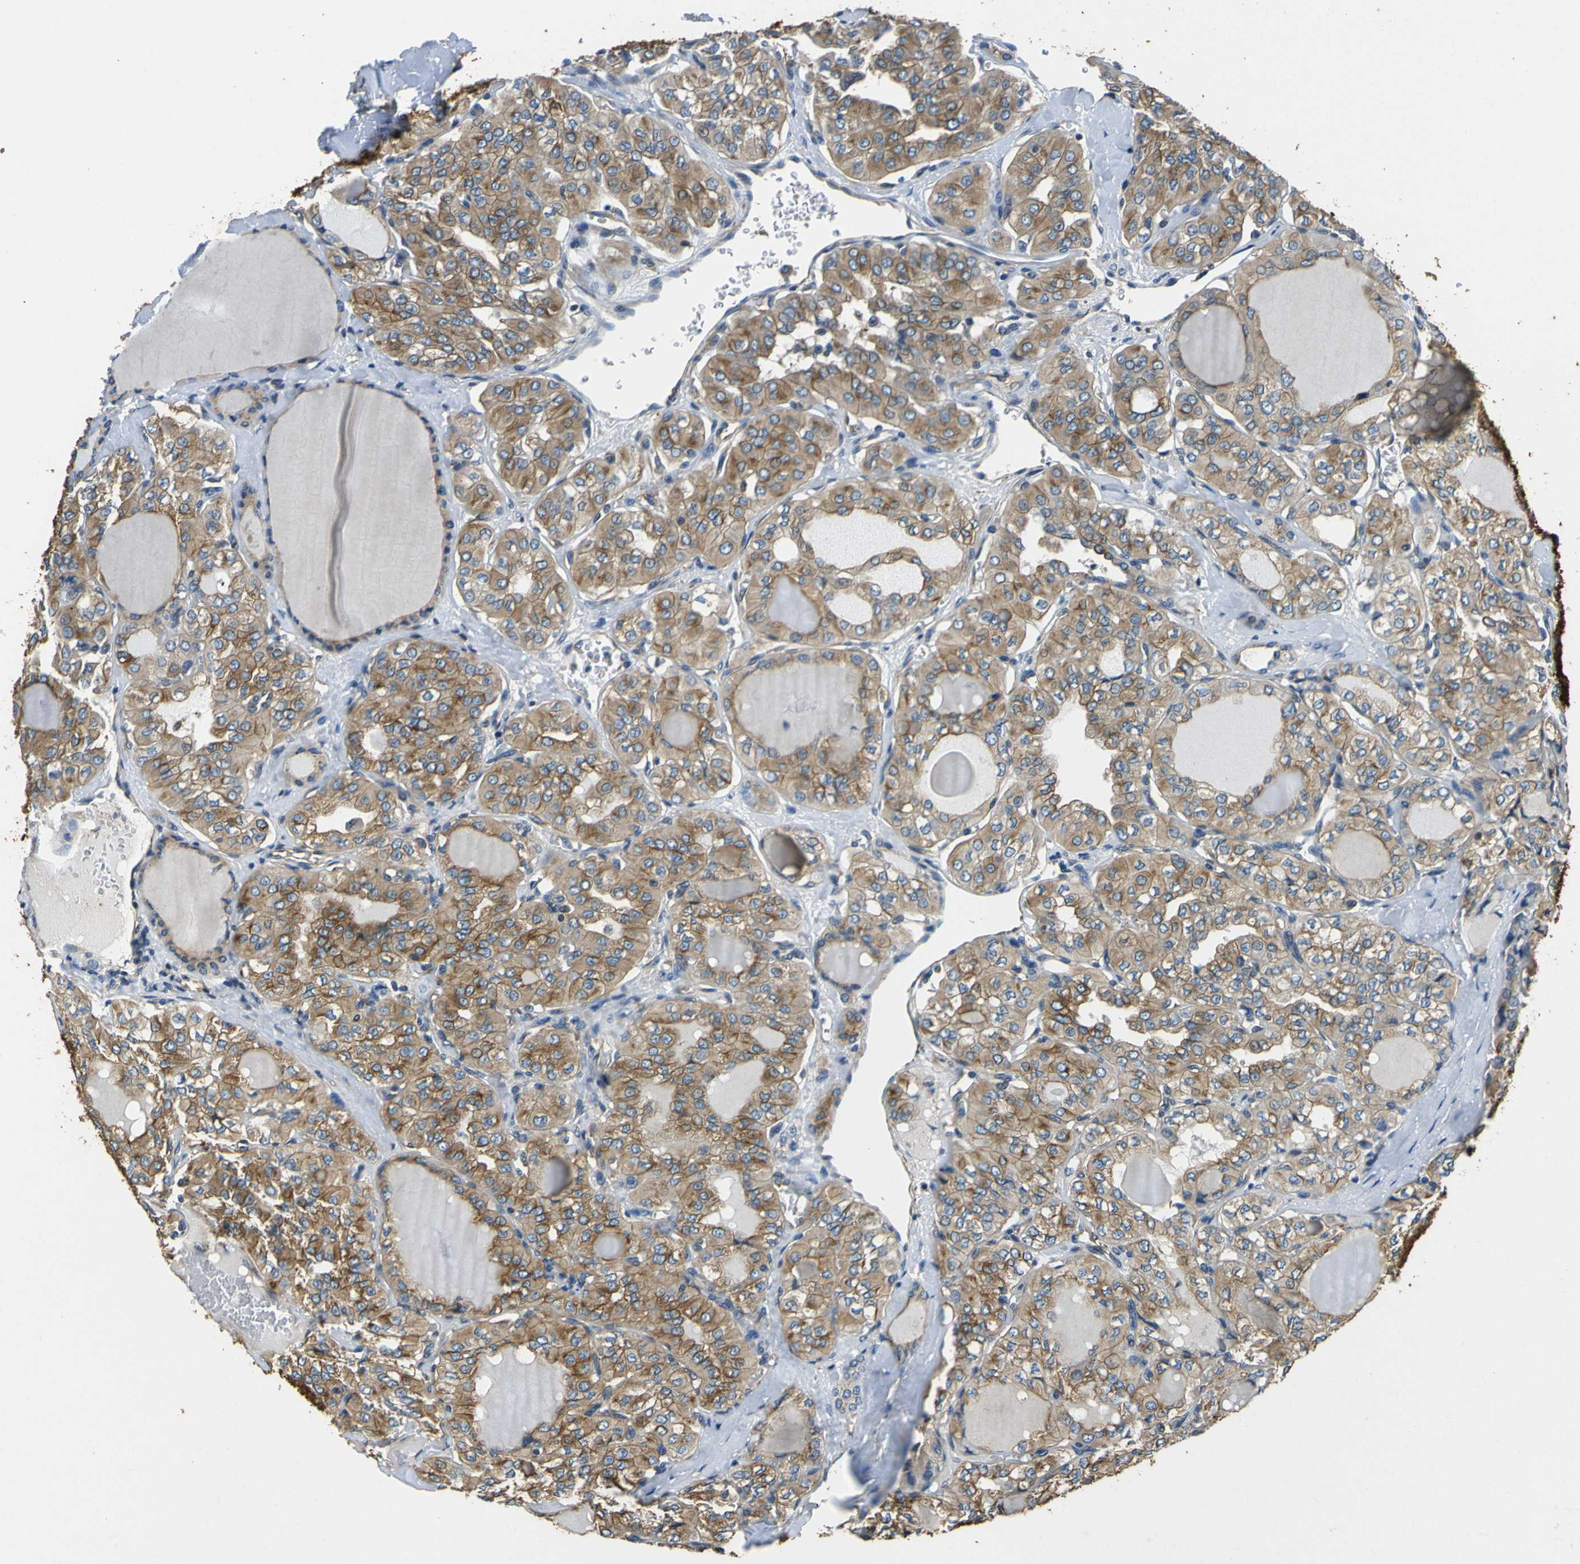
{"staining": {"intensity": "moderate", "quantity": ">75%", "location": "cytoplasmic/membranous"}, "tissue": "thyroid cancer", "cell_type": "Tumor cells", "image_type": "cancer", "snomed": [{"axis": "morphology", "description": "Papillary adenocarcinoma, NOS"}, {"axis": "topography", "description": "Thyroid gland"}], "caption": "The histopathology image displays a brown stain indicating the presence of a protein in the cytoplasmic/membranous of tumor cells in papillary adenocarcinoma (thyroid).", "gene": "TUBB", "patient": {"sex": "male", "age": 20}}